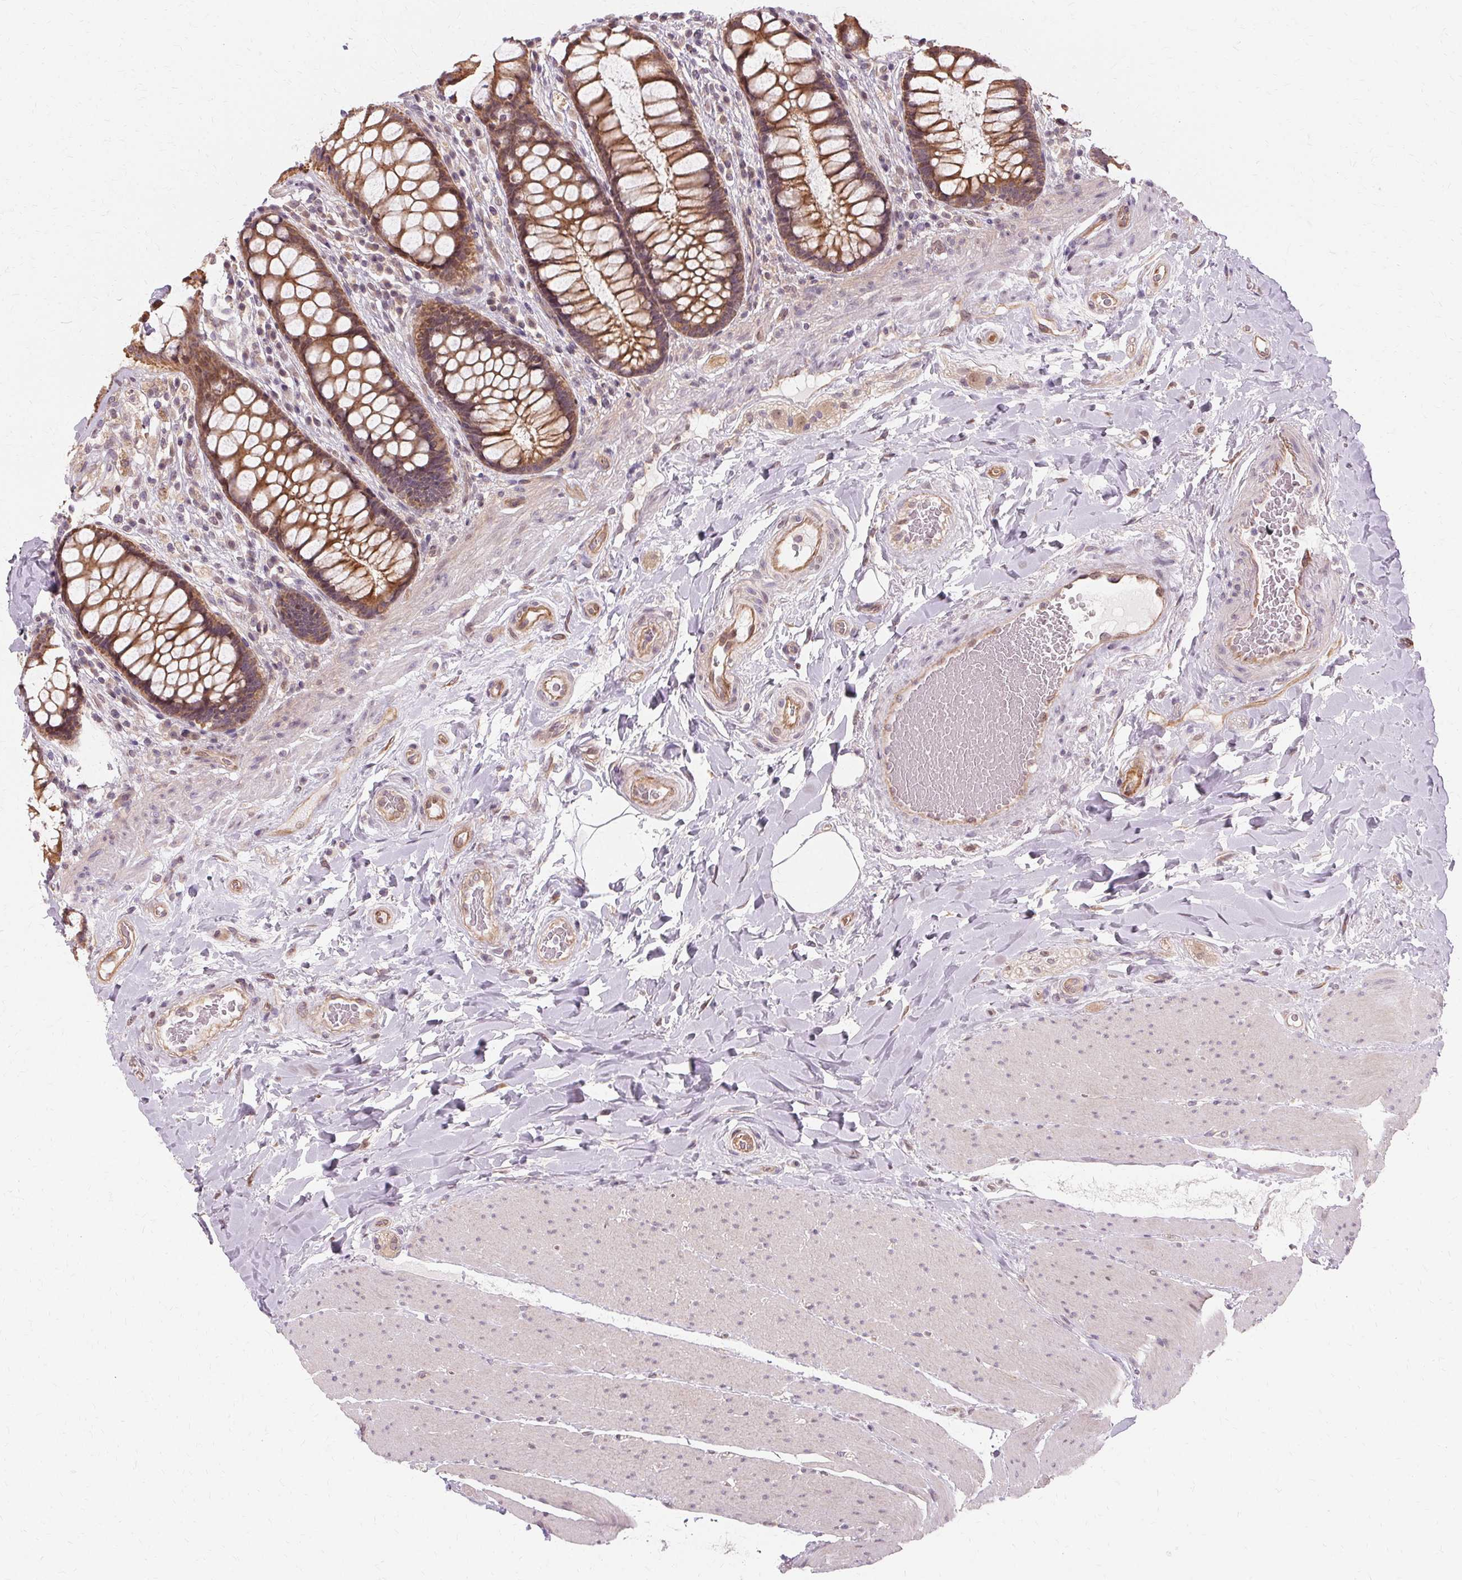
{"staining": {"intensity": "moderate", "quantity": ">75%", "location": "cytoplasmic/membranous"}, "tissue": "rectum", "cell_type": "Glandular cells", "image_type": "normal", "snomed": [{"axis": "morphology", "description": "Normal tissue, NOS"}, {"axis": "topography", "description": "Rectum"}], "caption": "Immunohistochemical staining of unremarkable rectum reveals >75% levels of moderate cytoplasmic/membranous protein staining in about >75% of glandular cells. (Brightfield microscopy of DAB IHC at high magnification).", "gene": "USP8", "patient": {"sex": "female", "age": 58}}